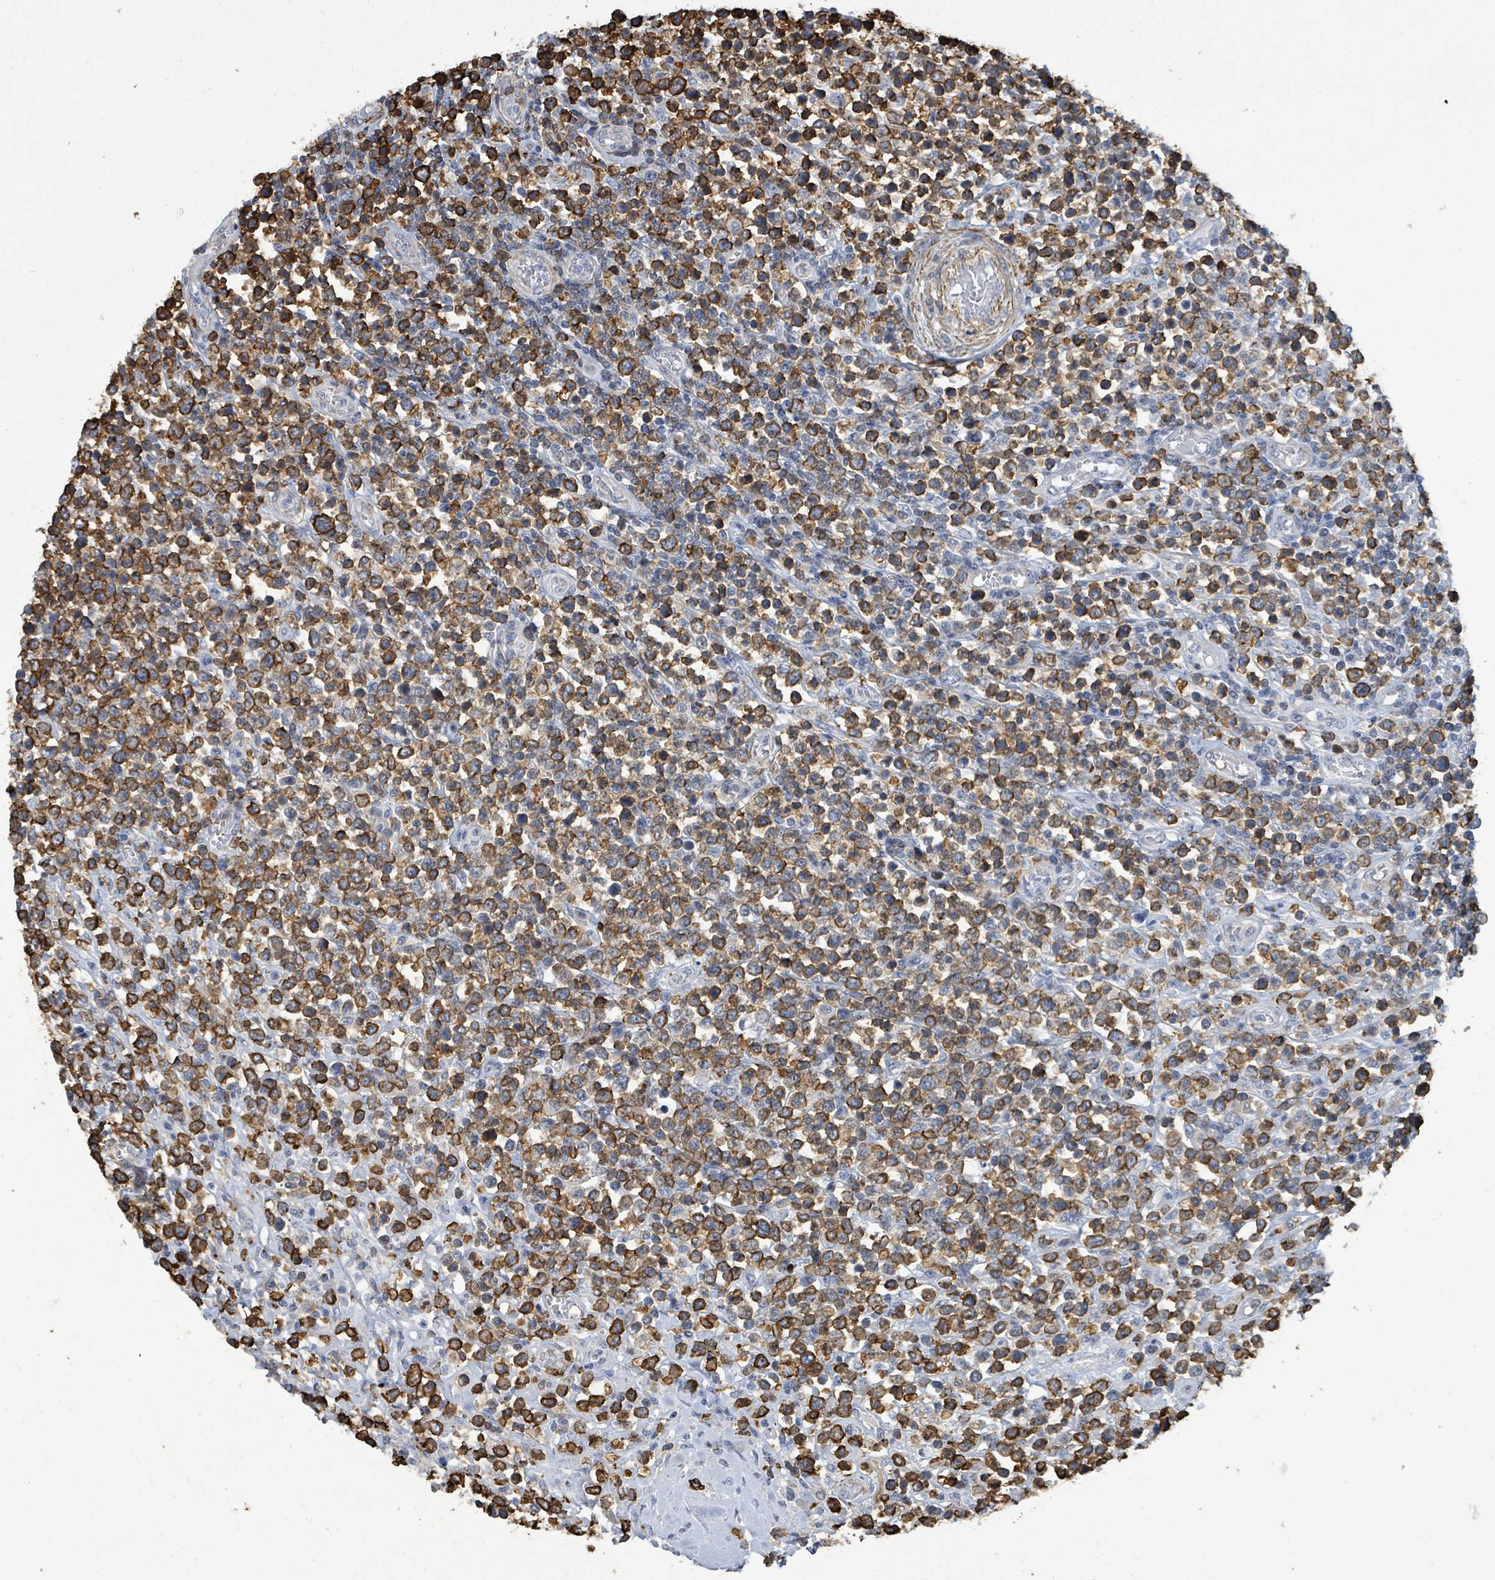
{"staining": {"intensity": "strong", "quantity": ">75%", "location": "cytoplasmic/membranous"}, "tissue": "lymphoma", "cell_type": "Tumor cells", "image_type": "cancer", "snomed": [{"axis": "morphology", "description": "Malignant lymphoma, non-Hodgkin's type, High grade"}, {"axis": "topography", "description": "Soft tissue"}], "caption": "DAB (3,3'-diaminobenzidine) immunohistochemical staining of lymphoma exhibits strong cytoplasmic/membranous protein positivity in approximately >75% of tumor cells.", "gene": "PRKRIP1", "patient": {"sex": "female", "age": 56}}